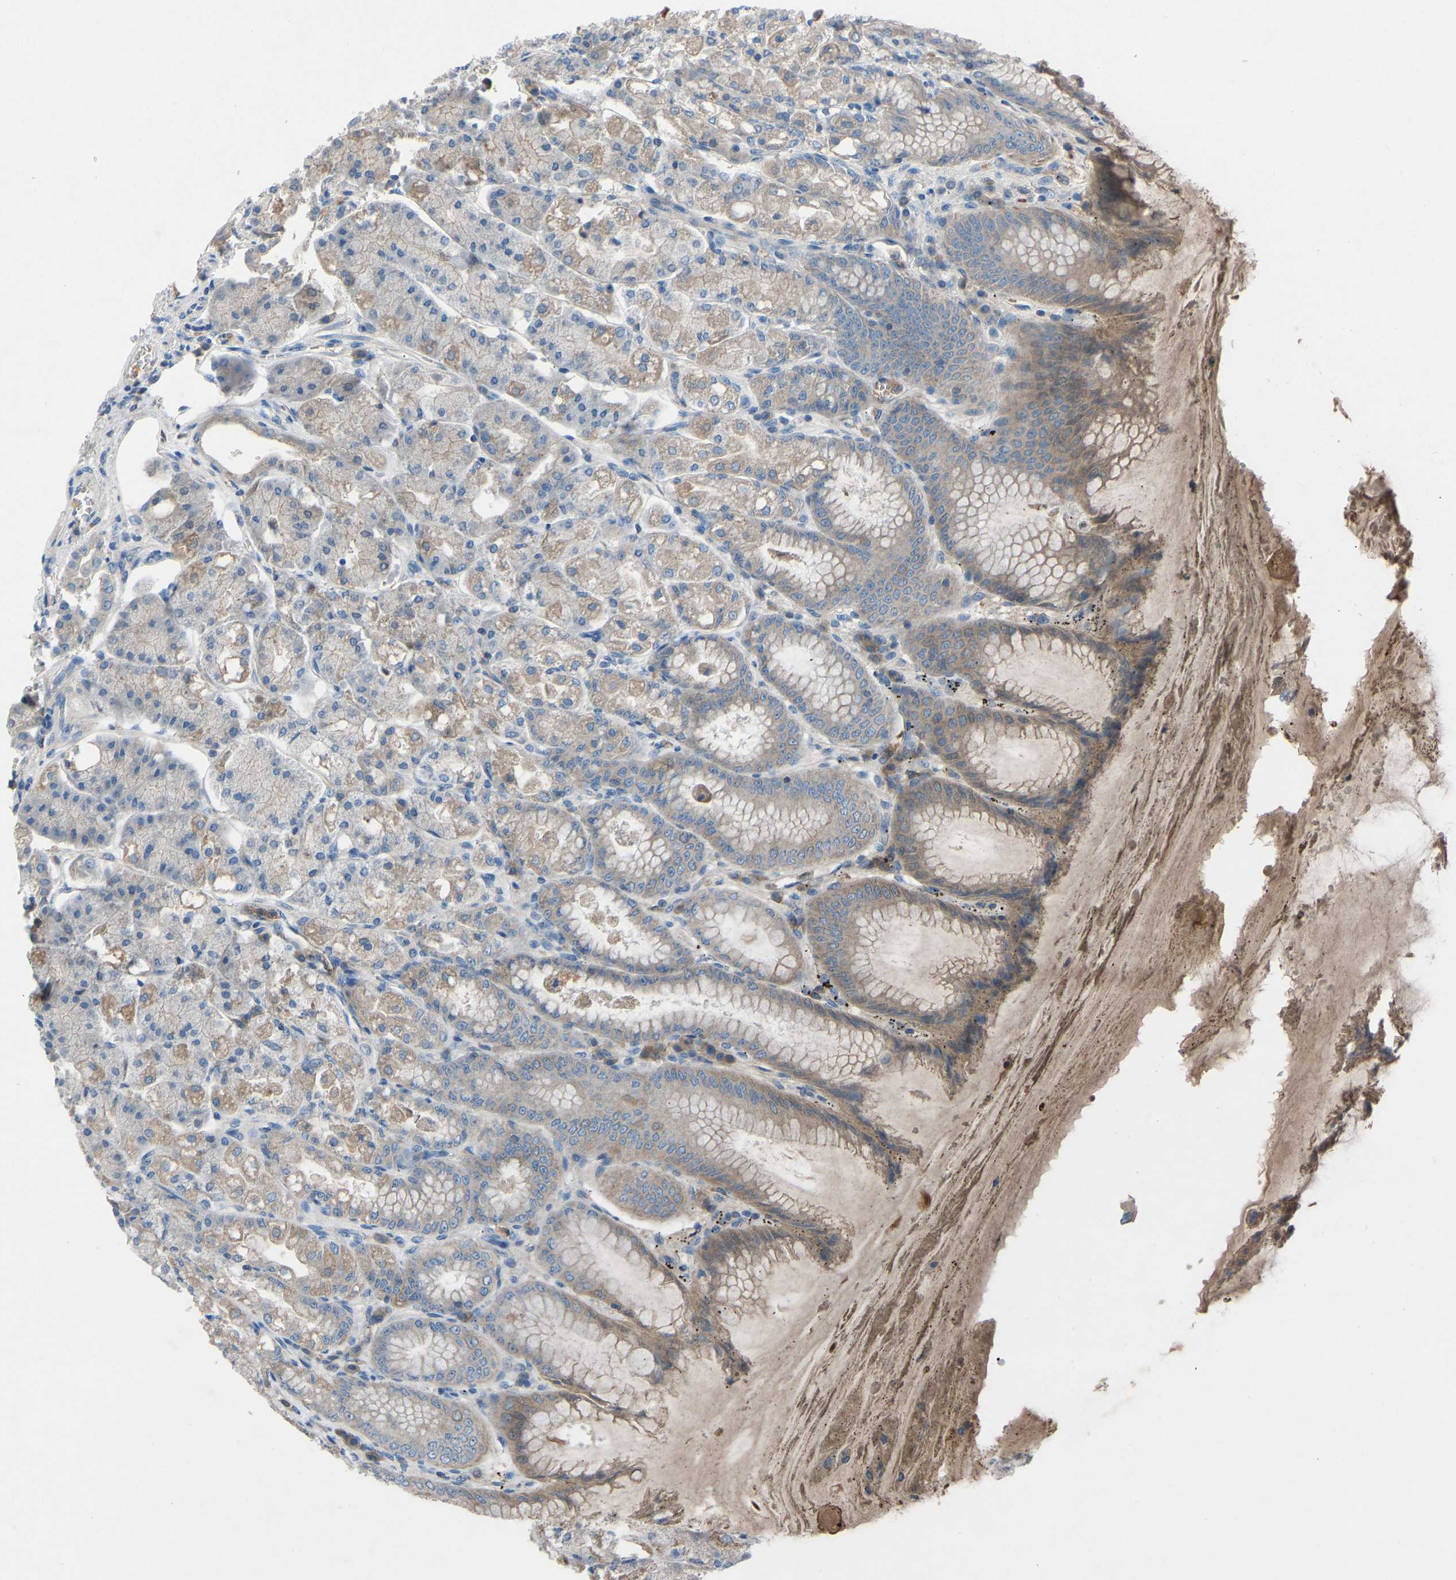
{"staining": {"intensity": "strong", "quantity": ">75%", "location": "cytoplasmic/membranous"}, "tissue": "stomach", "cell_type": "Glandular cells", "image_type": "normal", "snomed": [{"axis": "morphology", "description": "Normal tissue, NOS"}, {"axis": "topography", "description": "Stomach, lower"}], "caption": "Stomach stained with DAB (3,3'-diaminobenzidine) IHC displays high levels of strong cytoplasmic/membranous positivity in approximately >75% of glandular cells.", "gene": "GRK6", "patient": {"sex": "male", "age": 71}}